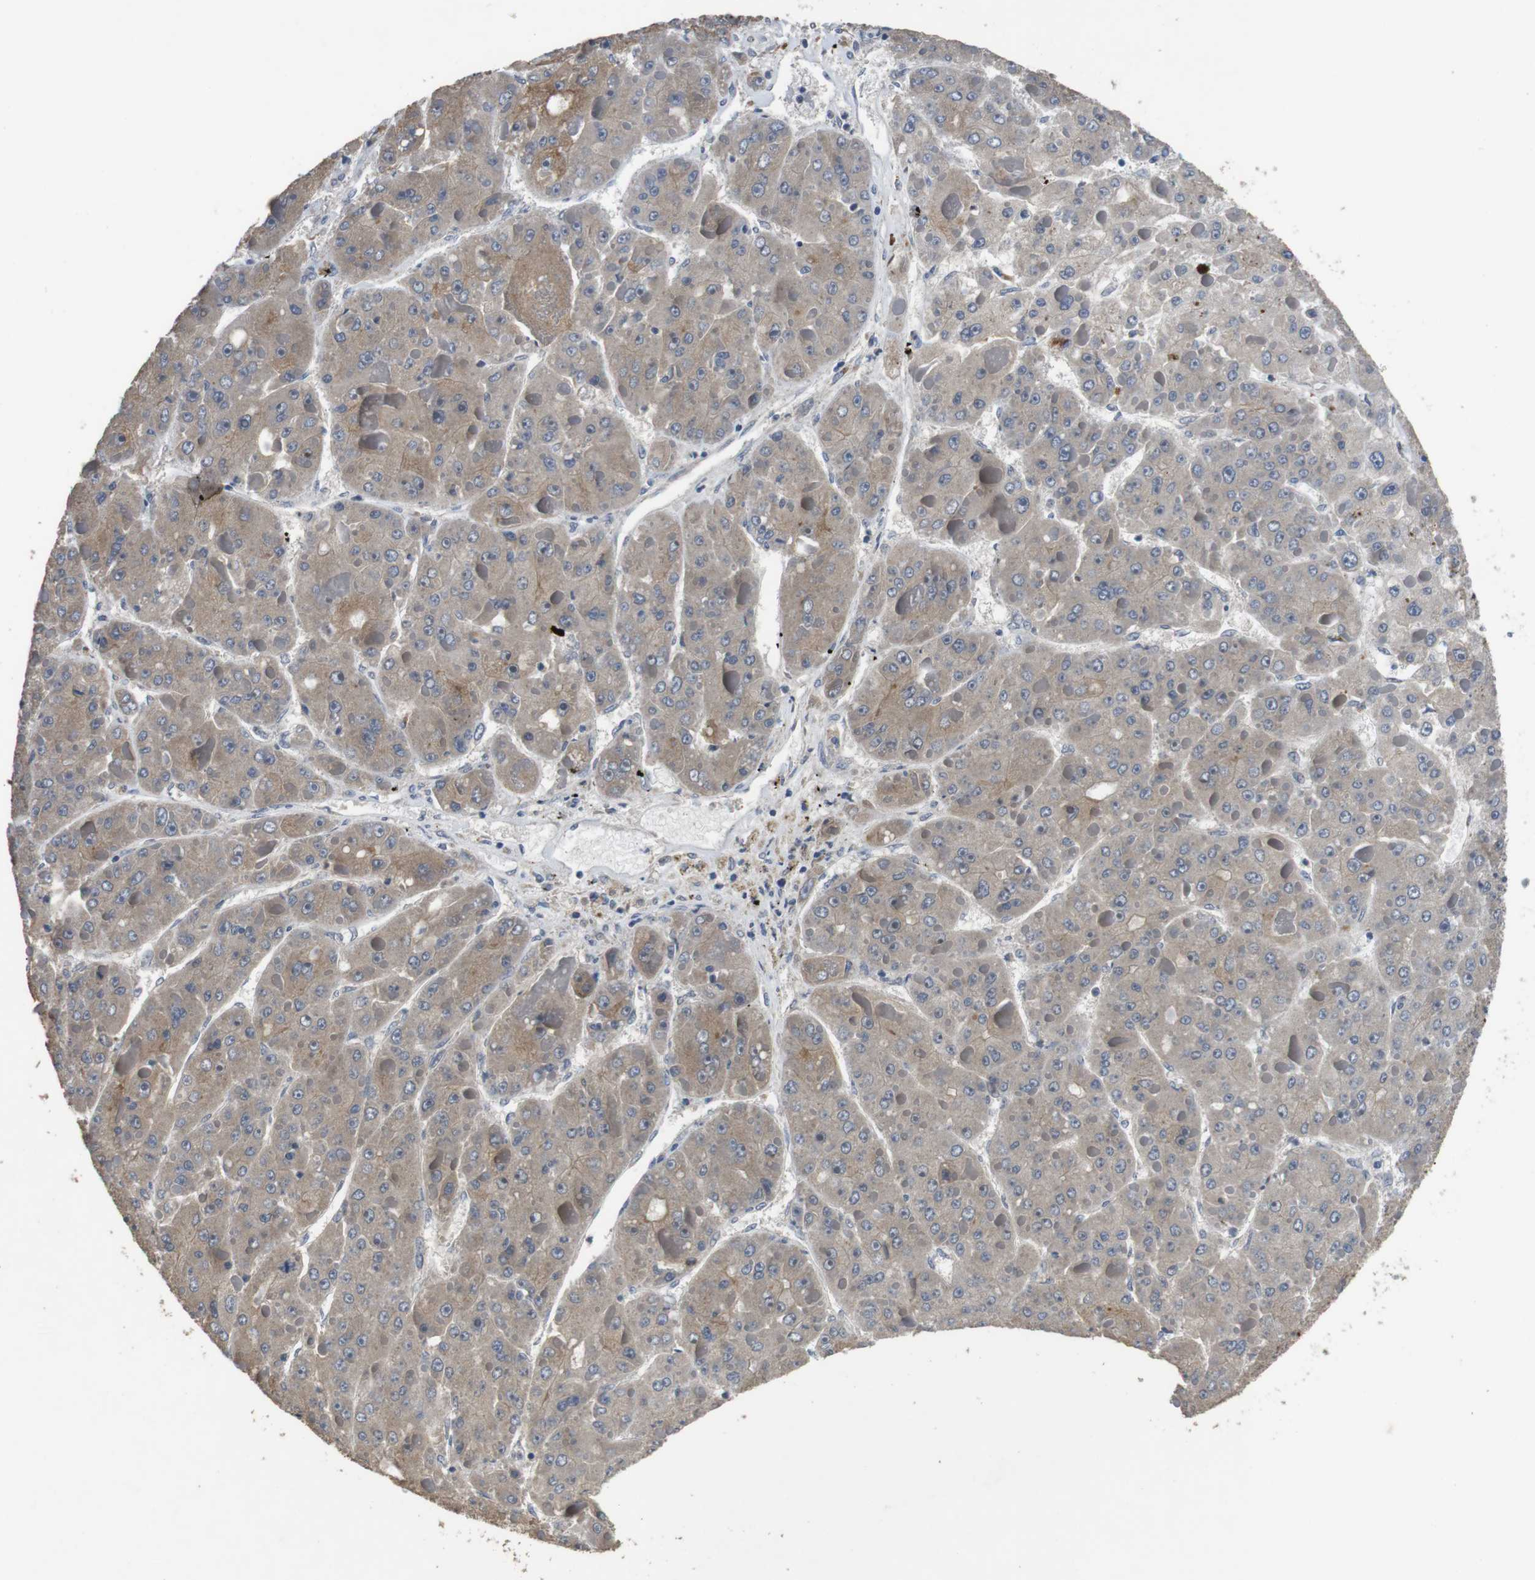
{"staining": {"intensity": "negative", "quantity": "none", "location": "none"}, "tissue": "liver cancer", "cell_type": "Tumor cells", "image_type": "cancer", "snomed": [{"axis": "morphology", "description": "Carcinoma, Hepatocellular, NOS"}, {"axis": "topography", "description": "Liver"}], "caption": "IHC of liver cancer (hepatocellular carcinoma) reveals no positivity in tumor cells.", "gene": "ADGRL3", "patient": {"sex": "female", "age": 73}}